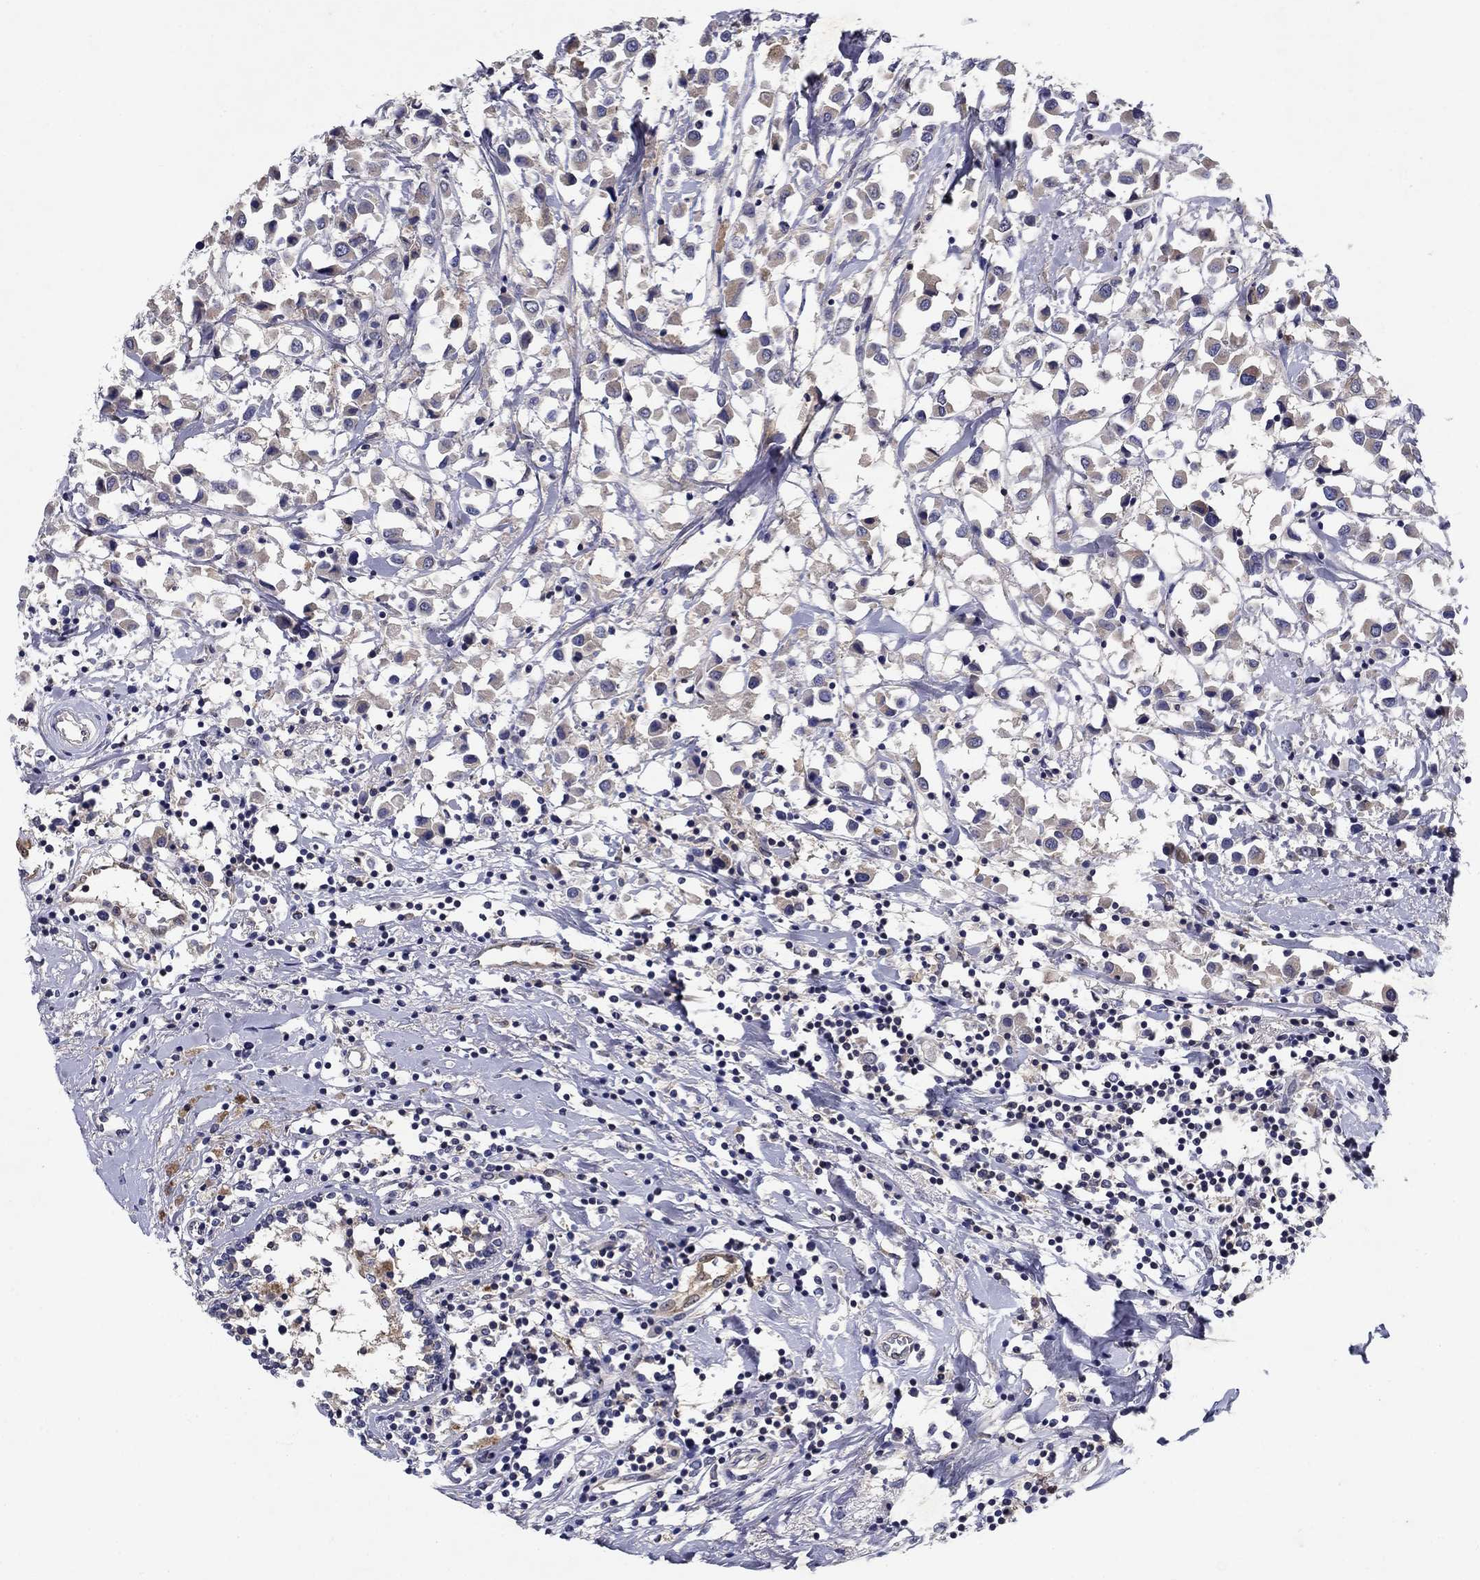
{"staining": {"intensity": "negative", "quantity": "none", "location": "none"}, "tissue": "breast cancer", "cell_type": "Tumor cells", "image_type": "cancer", "snomed": [{"axis": "morphology", "description": "Duct carcinoma"}, {"axis": "topography", "description": "Breast"}], "caption": "IHC image of neoplastic tissue: breast cancer stained with DAB demonstrates no significant protein expression in tumor cells.", "gene": "GLTP", "patient": {"sex": "female", "age": 61}}